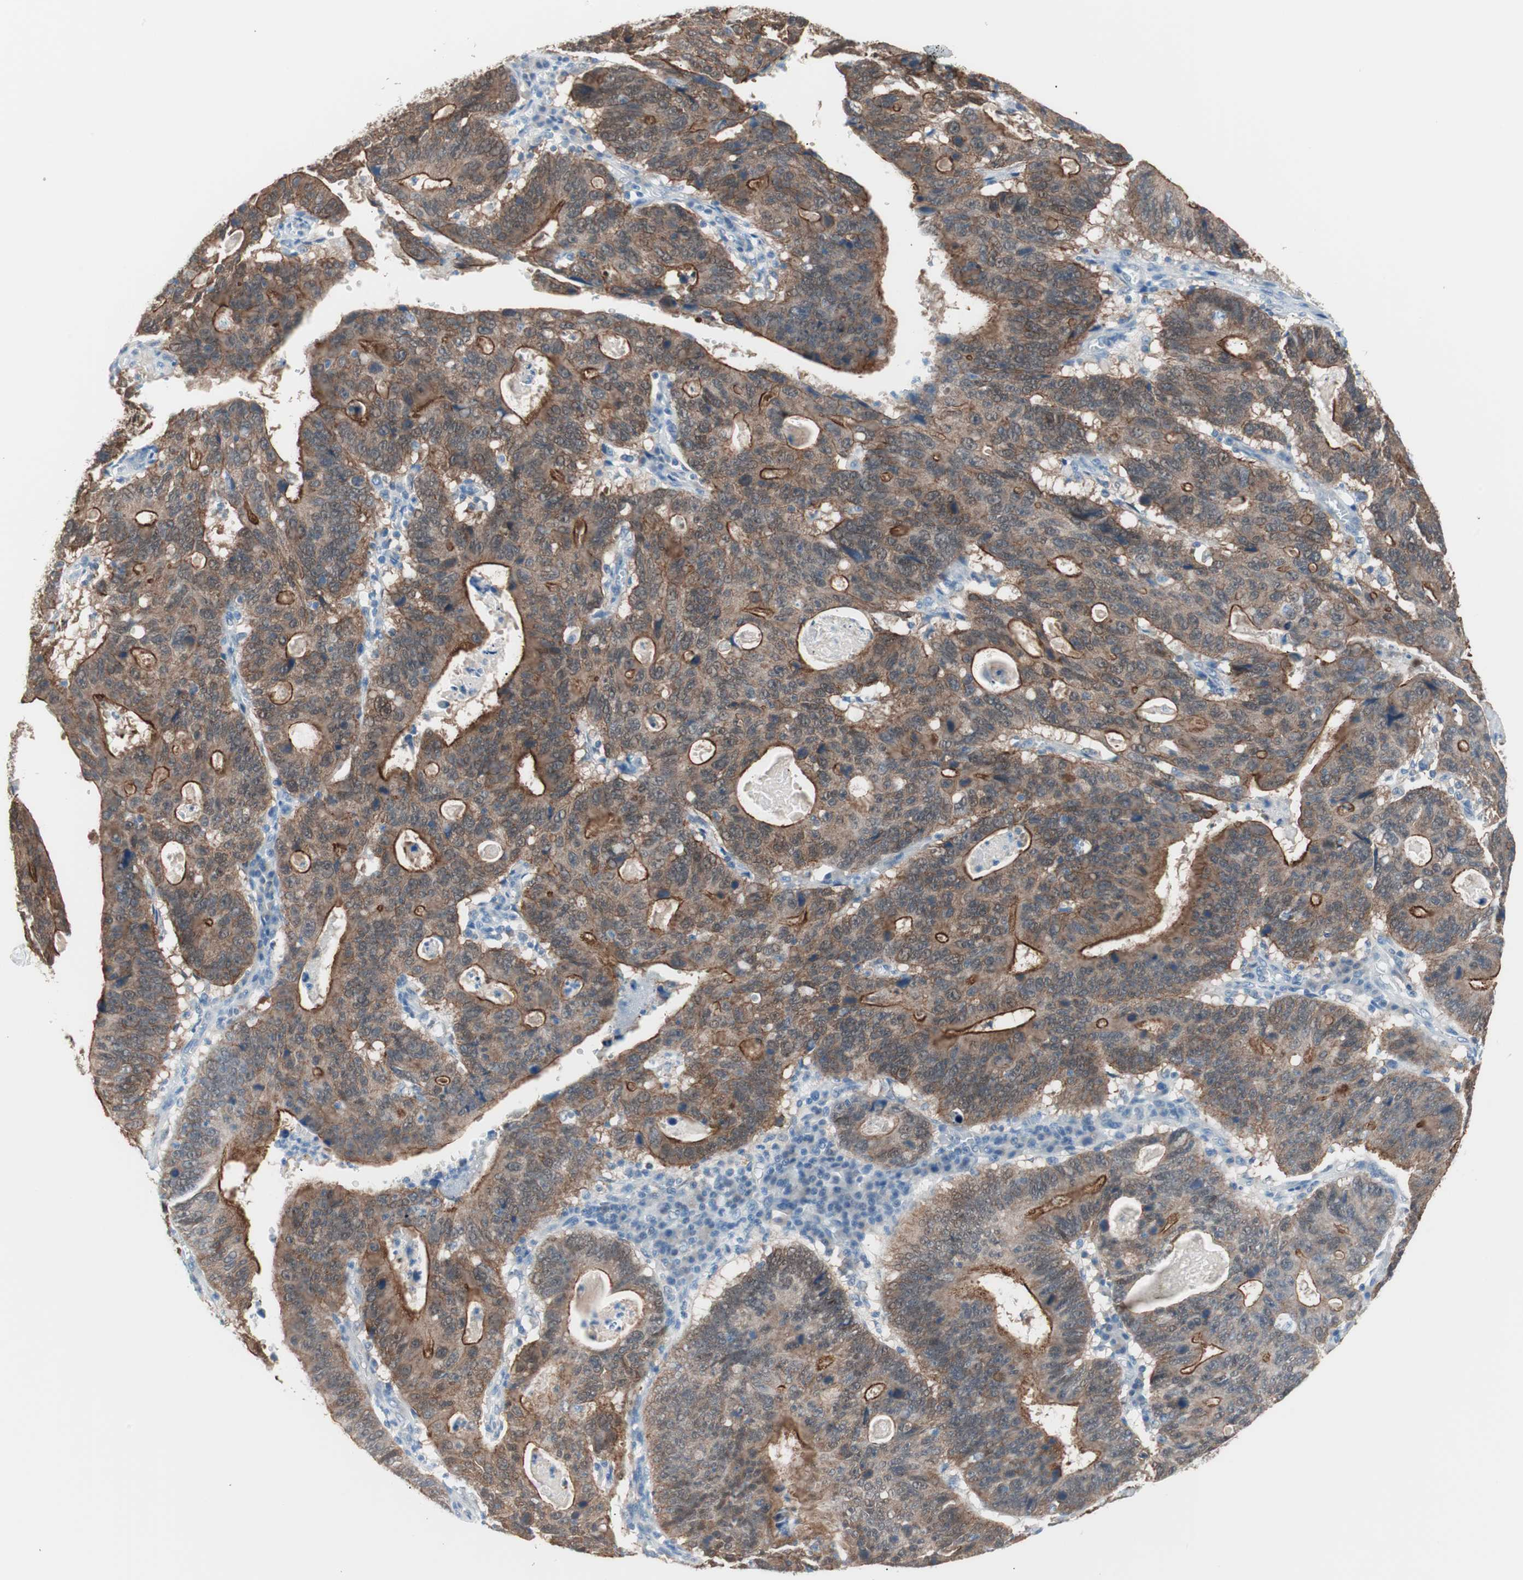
{"staining": {"intensity": "strong", "quantity": ">75%", "location": "cytoplasmic/membranous"}, "tissue": "stomach cancer", "cell_type": "Tumor cells", "image_type": "cancer", "snomed": [{"axis": "morphology", "description": "Adenocarcinoma, NOS"}, {"axis": "topography", "description": "Stomach"}], "caption": "The histopathology image reveals immunohistochemical staining of adenocarcinoma (stomach). There is strong cytoplasmic/membranous expression is present in approximately >75% of tumor cells.", "gene": "VIL1", "patient": {"sex": "male", "age": 59}}